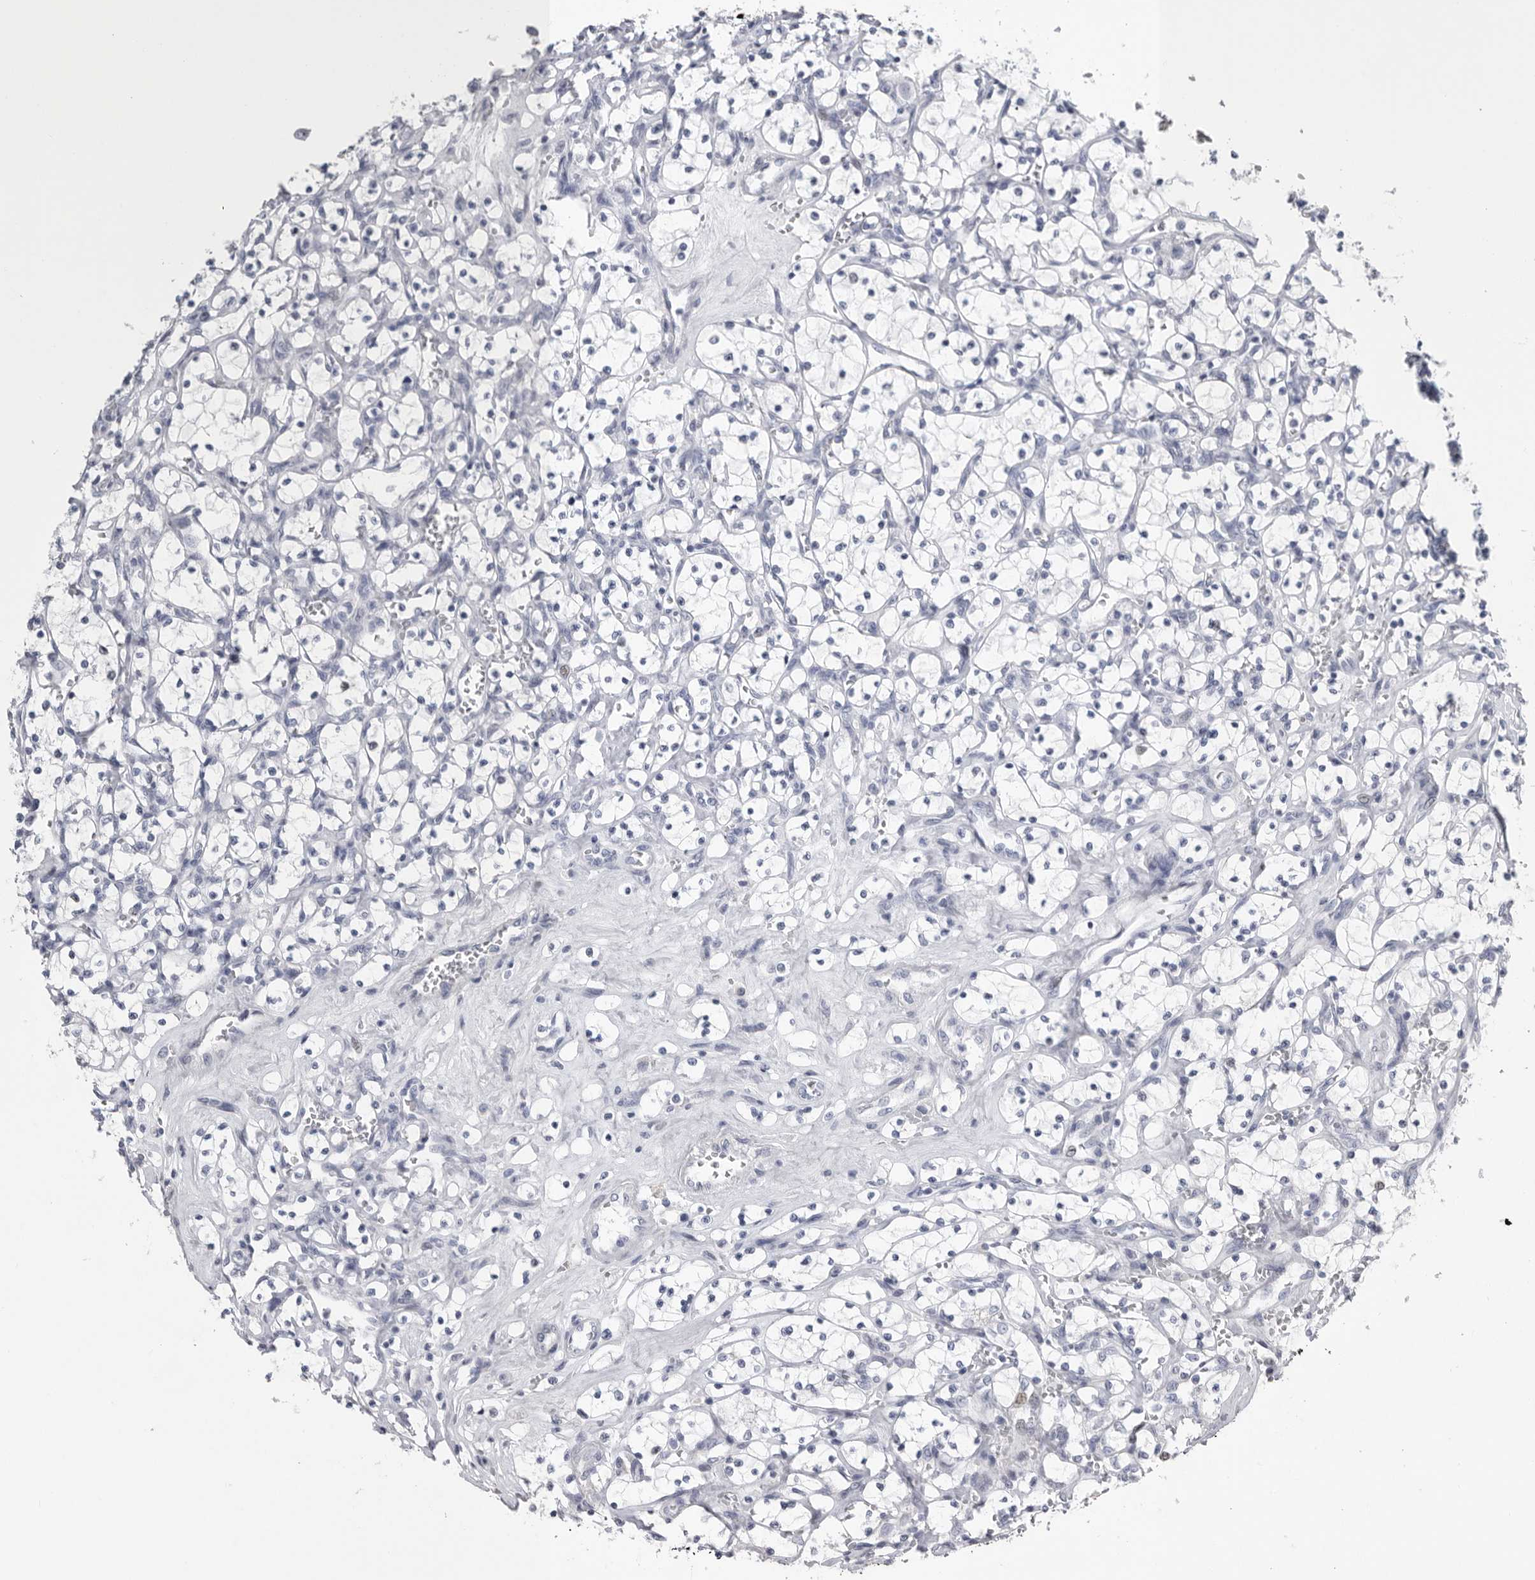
{"staining": {"intensity": "negative", "quantity": "none", "location": "none"}, "tissue": "renal cancer", "cell_type": "Tumor cells", "image_type": "cancer", "snomed": [{"axis": "morphology", "description": "Adenocarcinoma, NOS"}, {"axis": "topography", "description": "Kidney"}], "caption": "Immunohistochemistry (IHC) micrograph of human renal adenocarcinoma stained for a protein (brown), which demonstrates no expression in tumor cells. (DAB immunohistochemistry, high magnification).", "gene": "TIMP1", "patient": {"sex": "female", "age": 69}}